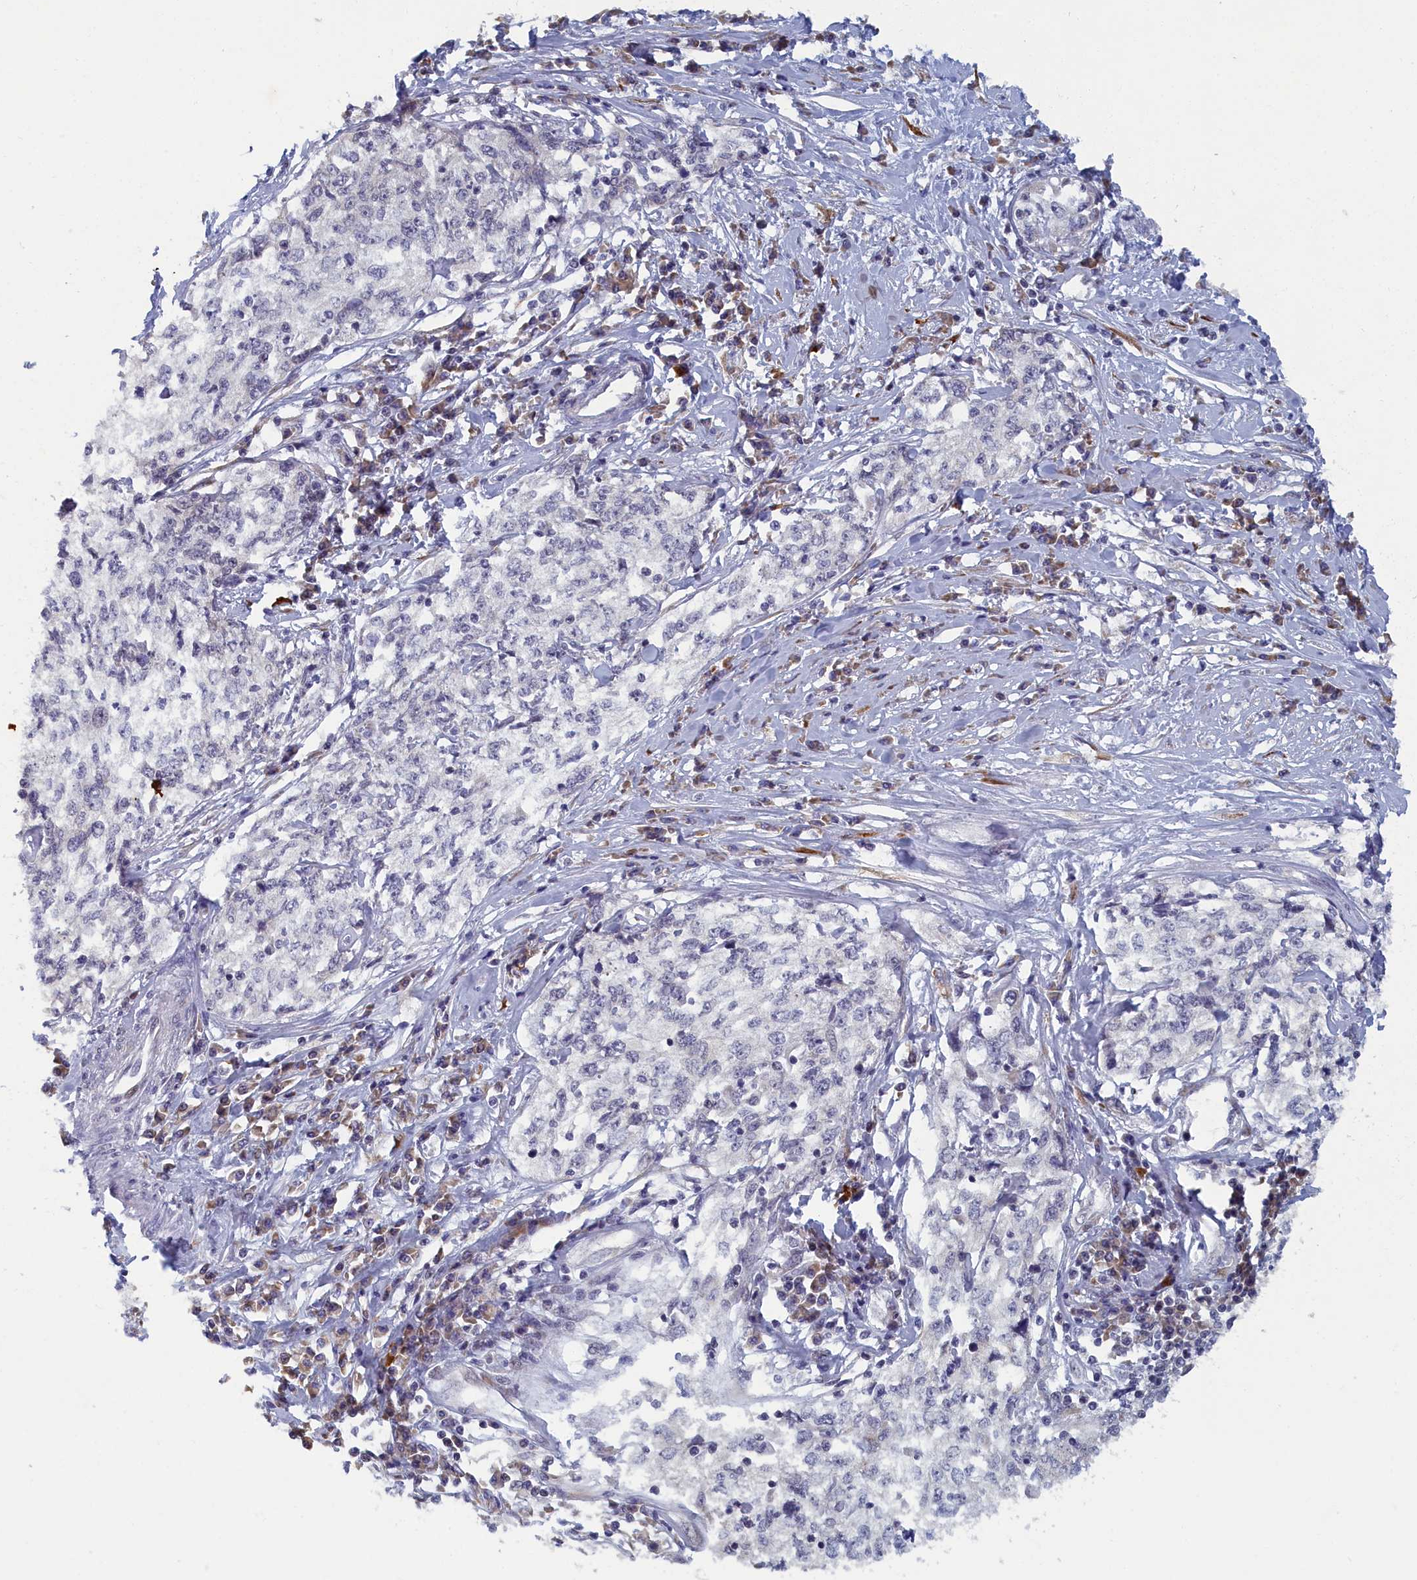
{"staining": {"intensity": "negative", "quantity": "none", "location": "none"}, "tissue": "cervical cancer", "cell_type": "Tumor cells", "image_type": "cancer", "snomed": [{"axis": "morphology", "description": "Squamous cell carcinoma, NOS"}, {"axis": "topography", "description": "Cervix"}], "caption": "This is an IHC histopathology image of cervical cancer (squamous cell carcinoma). There is no positivity in tumor cells.", "gene": "DNAJC17", "patient": {"sex": "female", "age": 57}}